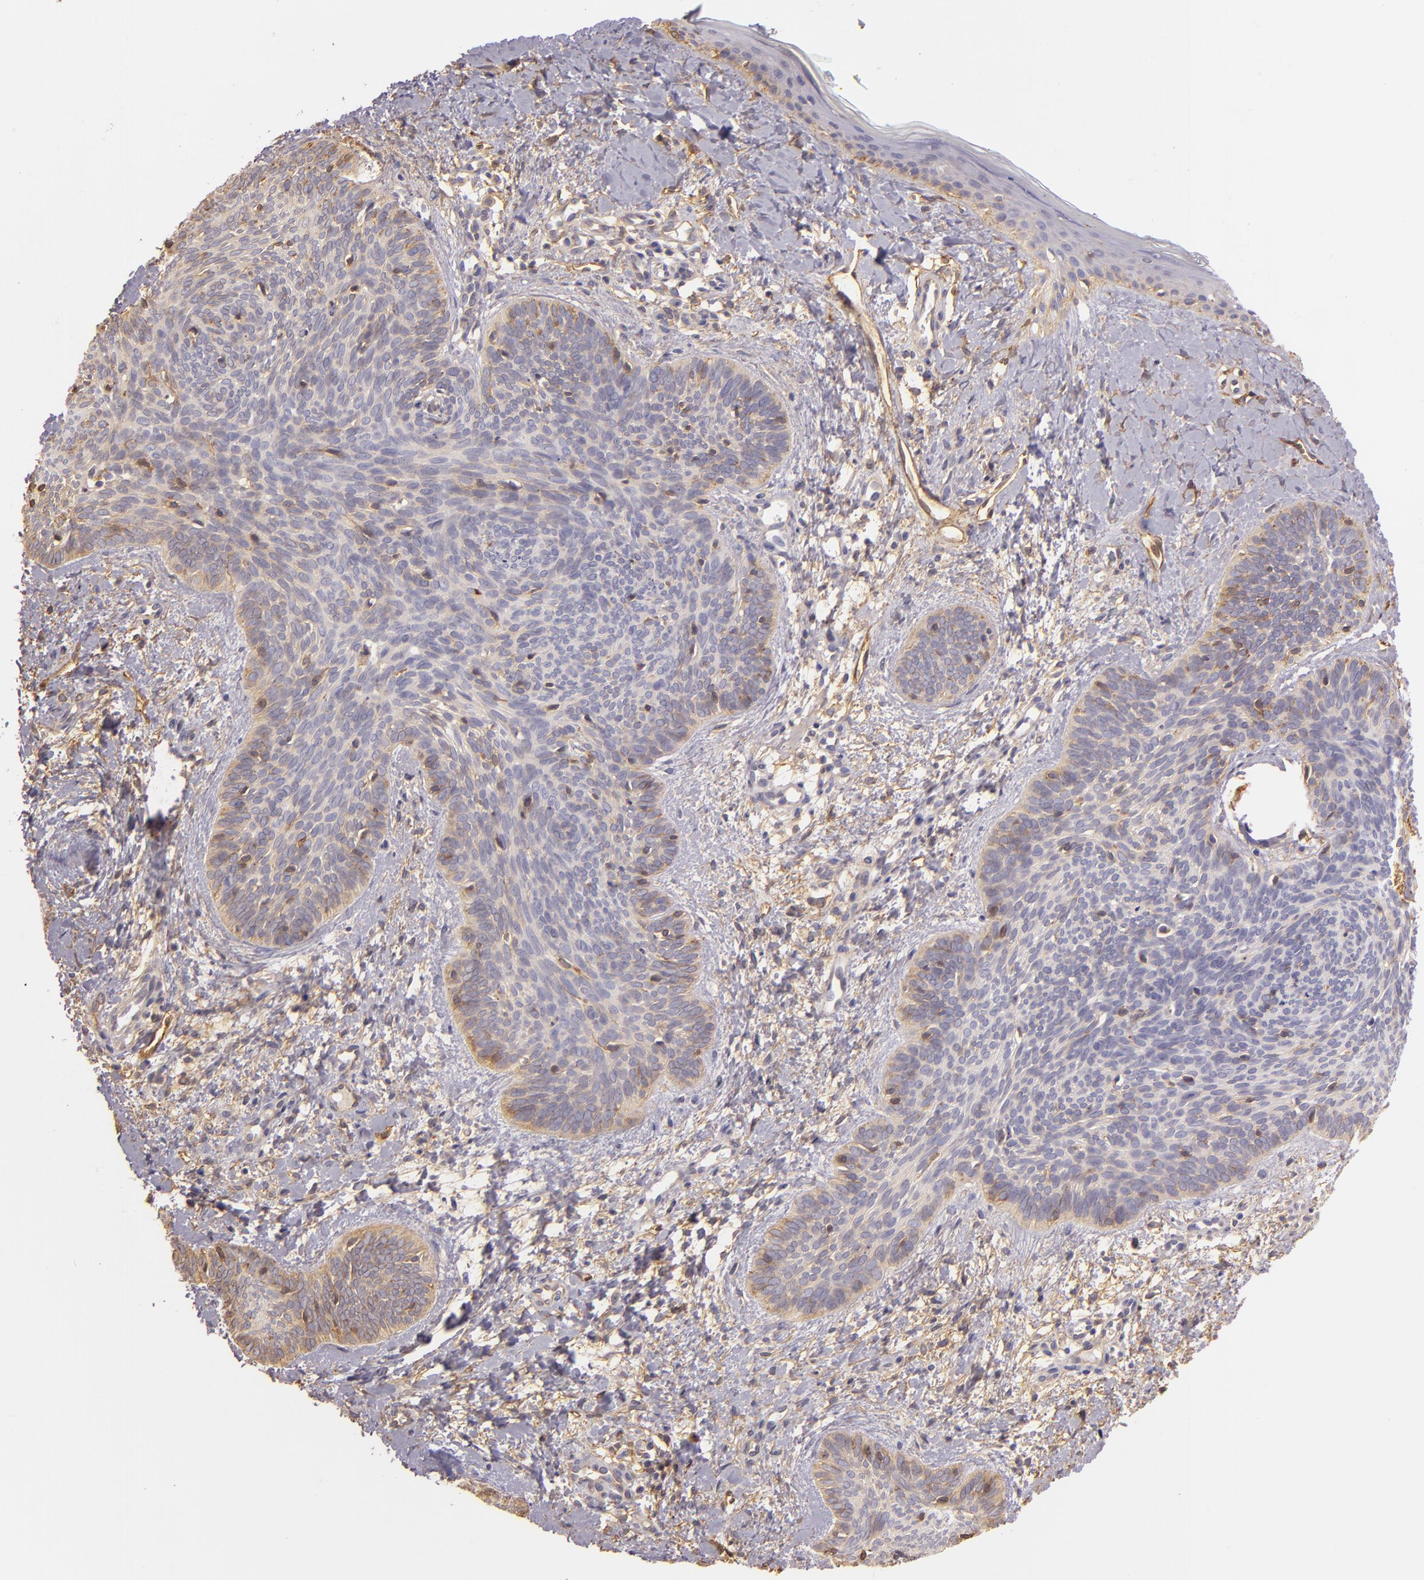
{"staining": {"intensity": "weak", "quantity": ">75%", "location": "cytoplasmic/membranous"}, "tissue": "skin cancer", "cell_type": "Tumor cells", "image_type": "cancer", "snomed": [{"axis": "morphology", "description": "Basal cell carcinoma"}, {"axis": "topography", "description": "Skin"}], "caption": "Protein staining of skin cancer (basal cell carcinoma) tissue exhibits weak cytoplasmic/membranous positivity in about >75% of tumor cells. (IHC, brightfield microscopy, high magnification).", "gene": "CTSF", "patient": {"sex": "female", "age": 81}}